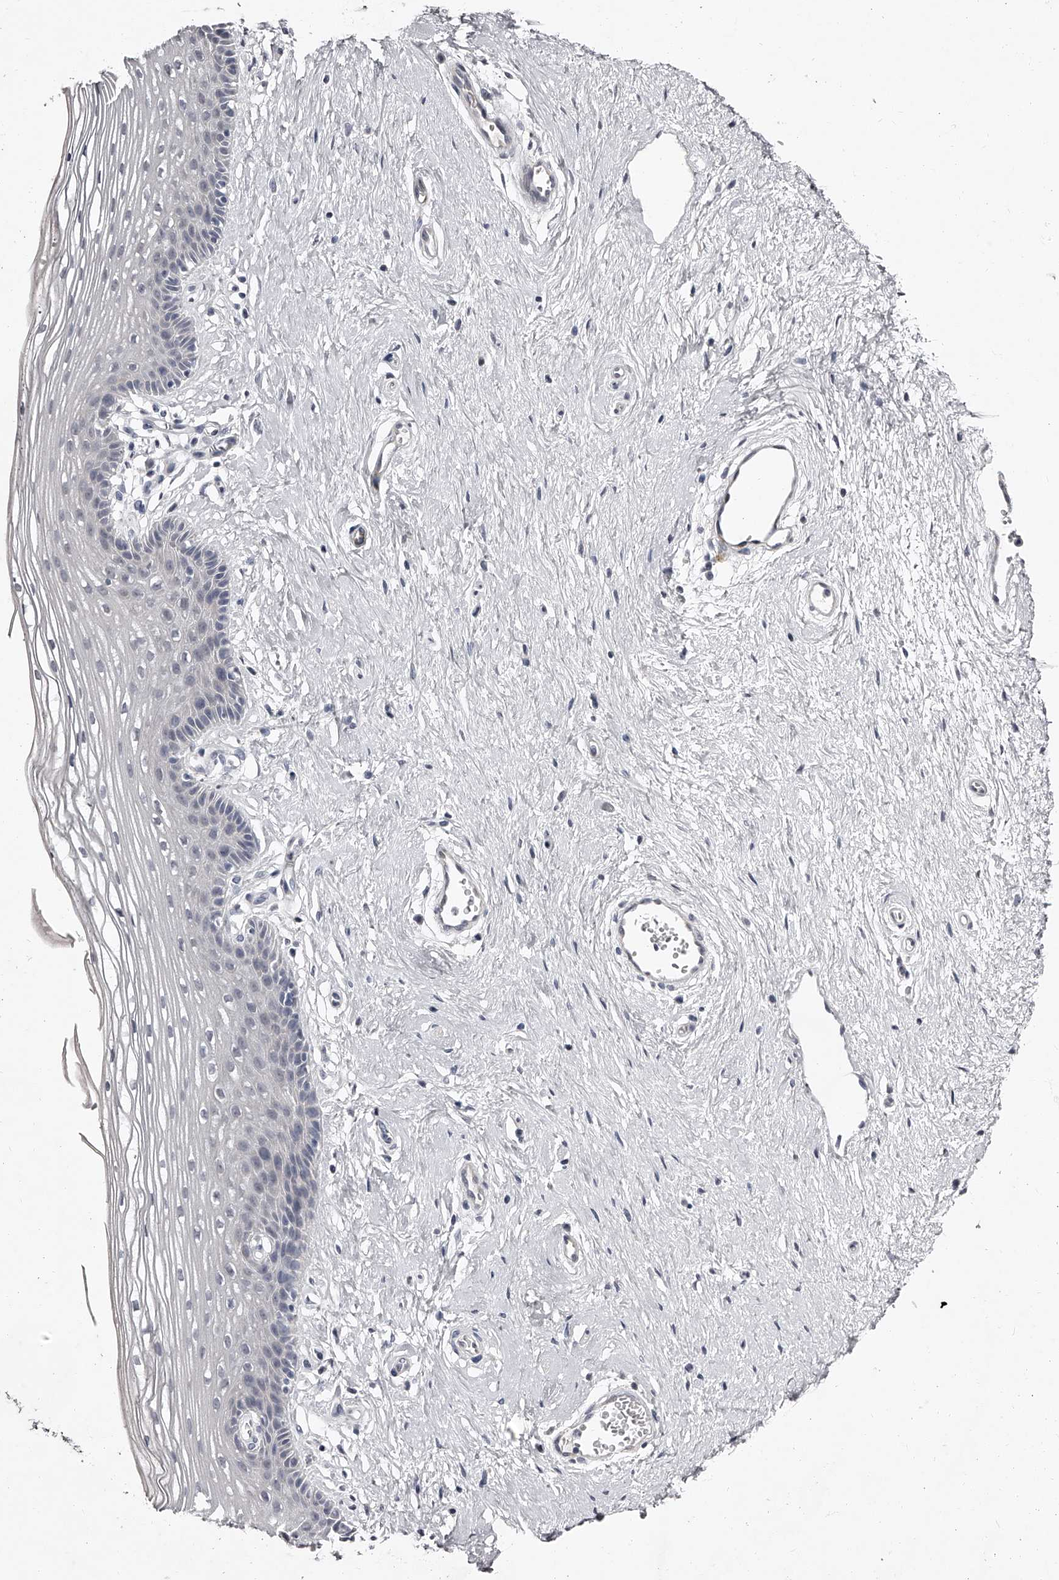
{"staining": {"intensity": "negative", "quantity": "none", "location": "none"}, "tissue": "vagina", "cell_type": "Squamous epithelial cells", "image_type": "normal", "snomed": [{"axis": "morphology", "description": "Normal tissue, NOS"}, {"axis": "topography", "description": "Vagina"}], "caption": "This is a photomicrograph of IHC staining of normal vagina, which shows no expression in squamous epithelial cells.", "gene": "NT5DC1", "patient": {"sex": "female", "age": 46}}